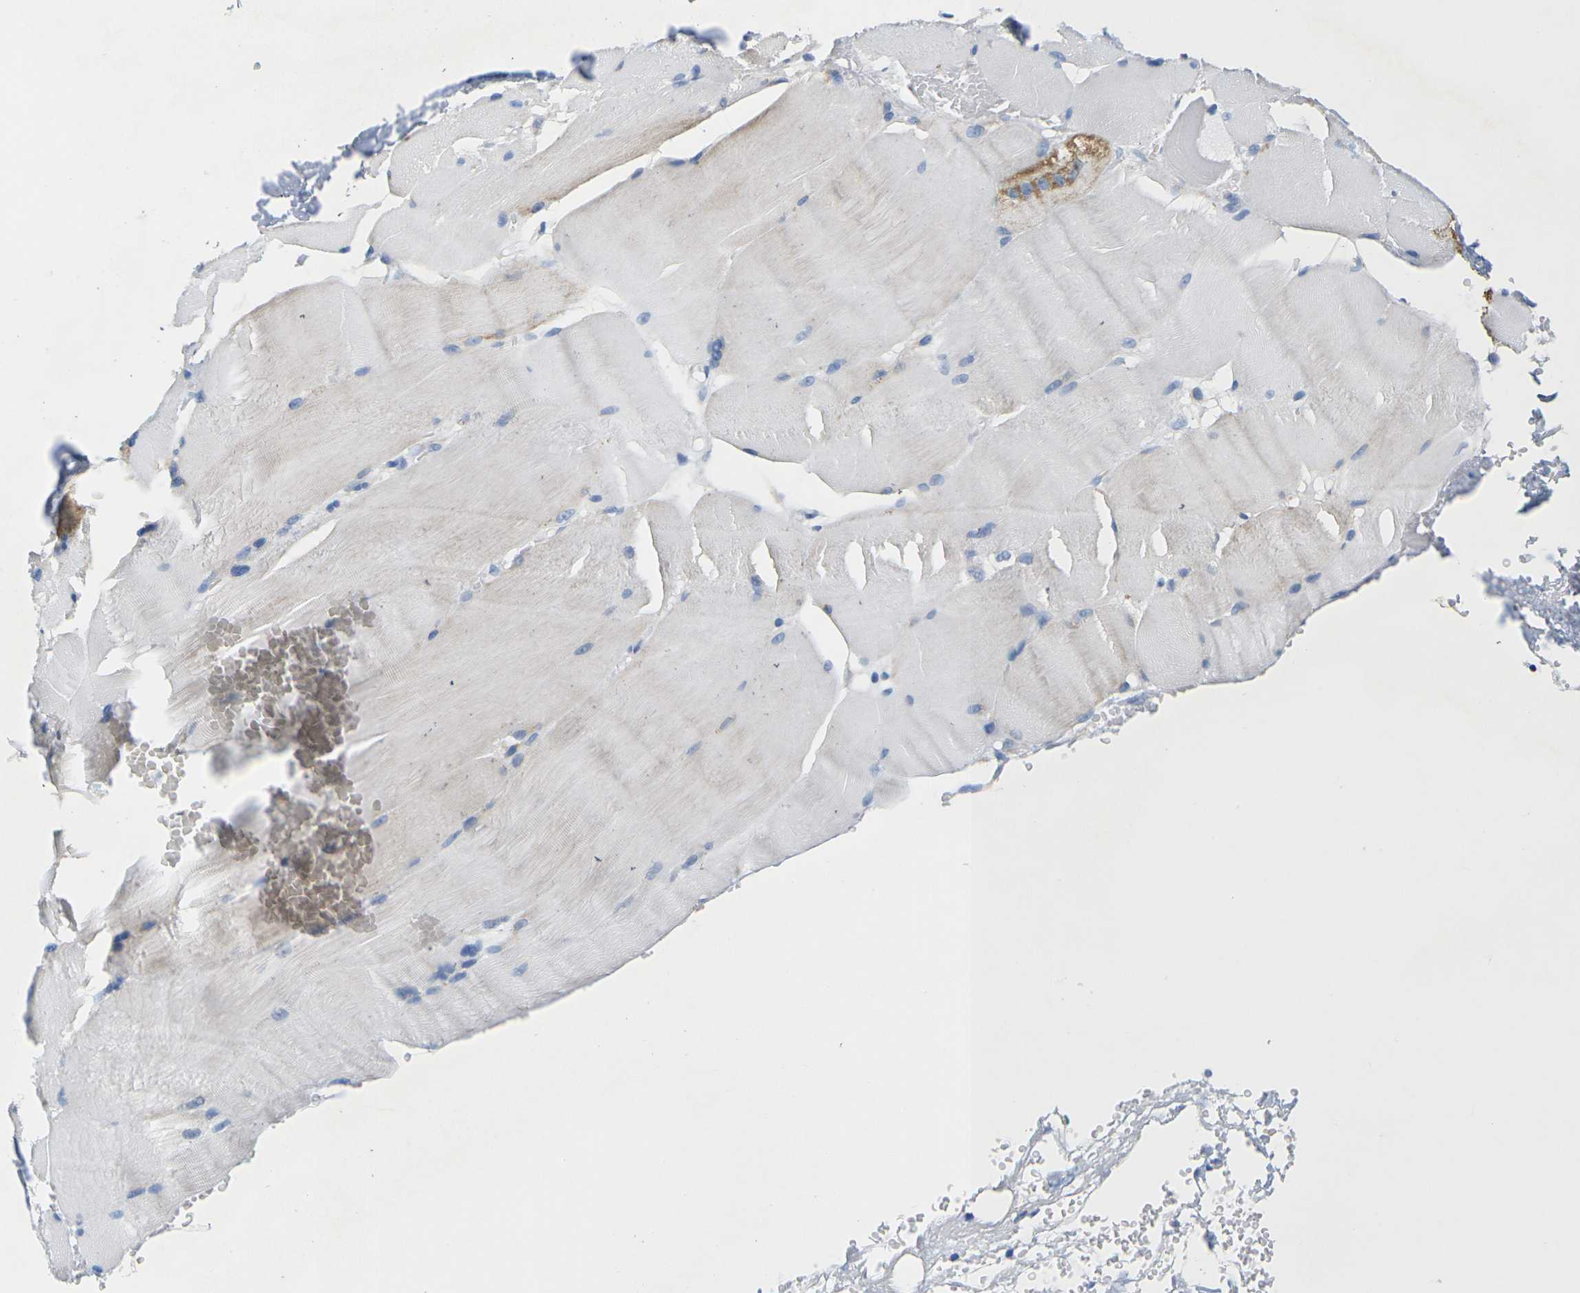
{"staining": {"intensity": "weak", "quantity": "<25%", "location": "cytoplasmic/membranous"}, "tissue": "skeletal muscle", "cell_type": "Myocytes", "image_type": "normal", "snomed": [{"axis": "morphology", "description": "Normal tissue, NOS"}, {"axis": "topography", "description": "Skin"}, {"axis": "topography", "description": "Skeletal muscle"}], "caption": "This is a photomicrograph of immunohistochemistry staining of benign skeletal muscle, which shows no staining in myocytes.", "gene": "TMEM204", "patient": {"sex": "male", "age": 83}}